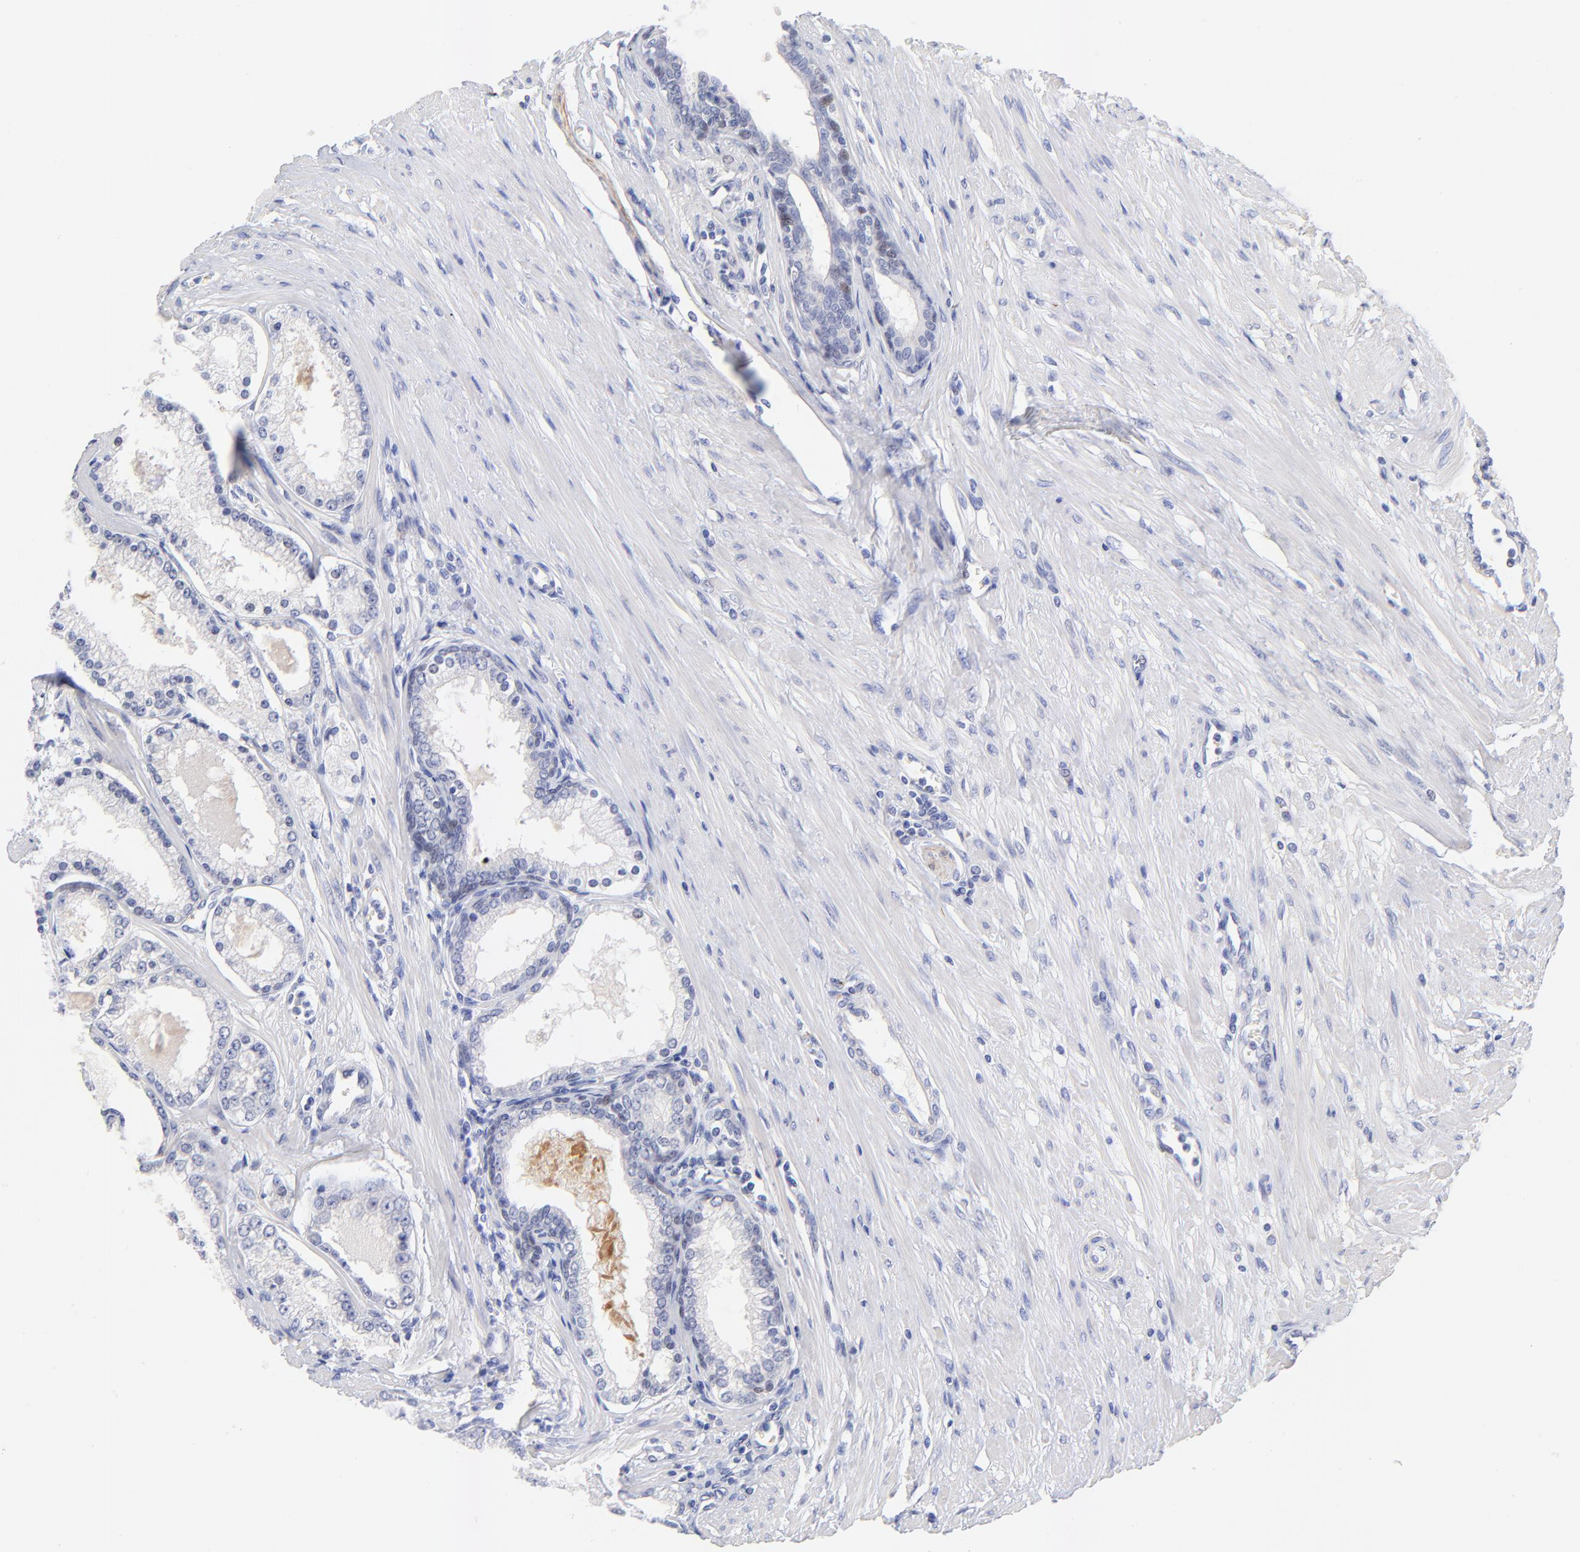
{"staining": {"intensity": "negative", "quantity": "none", "location": "none"}, "tissue": "prostate cancer", "cell_type": "Tumor cells", "image_type": "cancer", "snomed": [{"axis": "morphology", "description": "Adenocarcinoma, Medium grade"}, {"axis": "topography", "description": "Prostate"}], "caption": "Tumor cells are negative for brown protein staining in prostate cancer.", "gene": "FAM117B", "patient": {"sex": "male", "age": 72}}